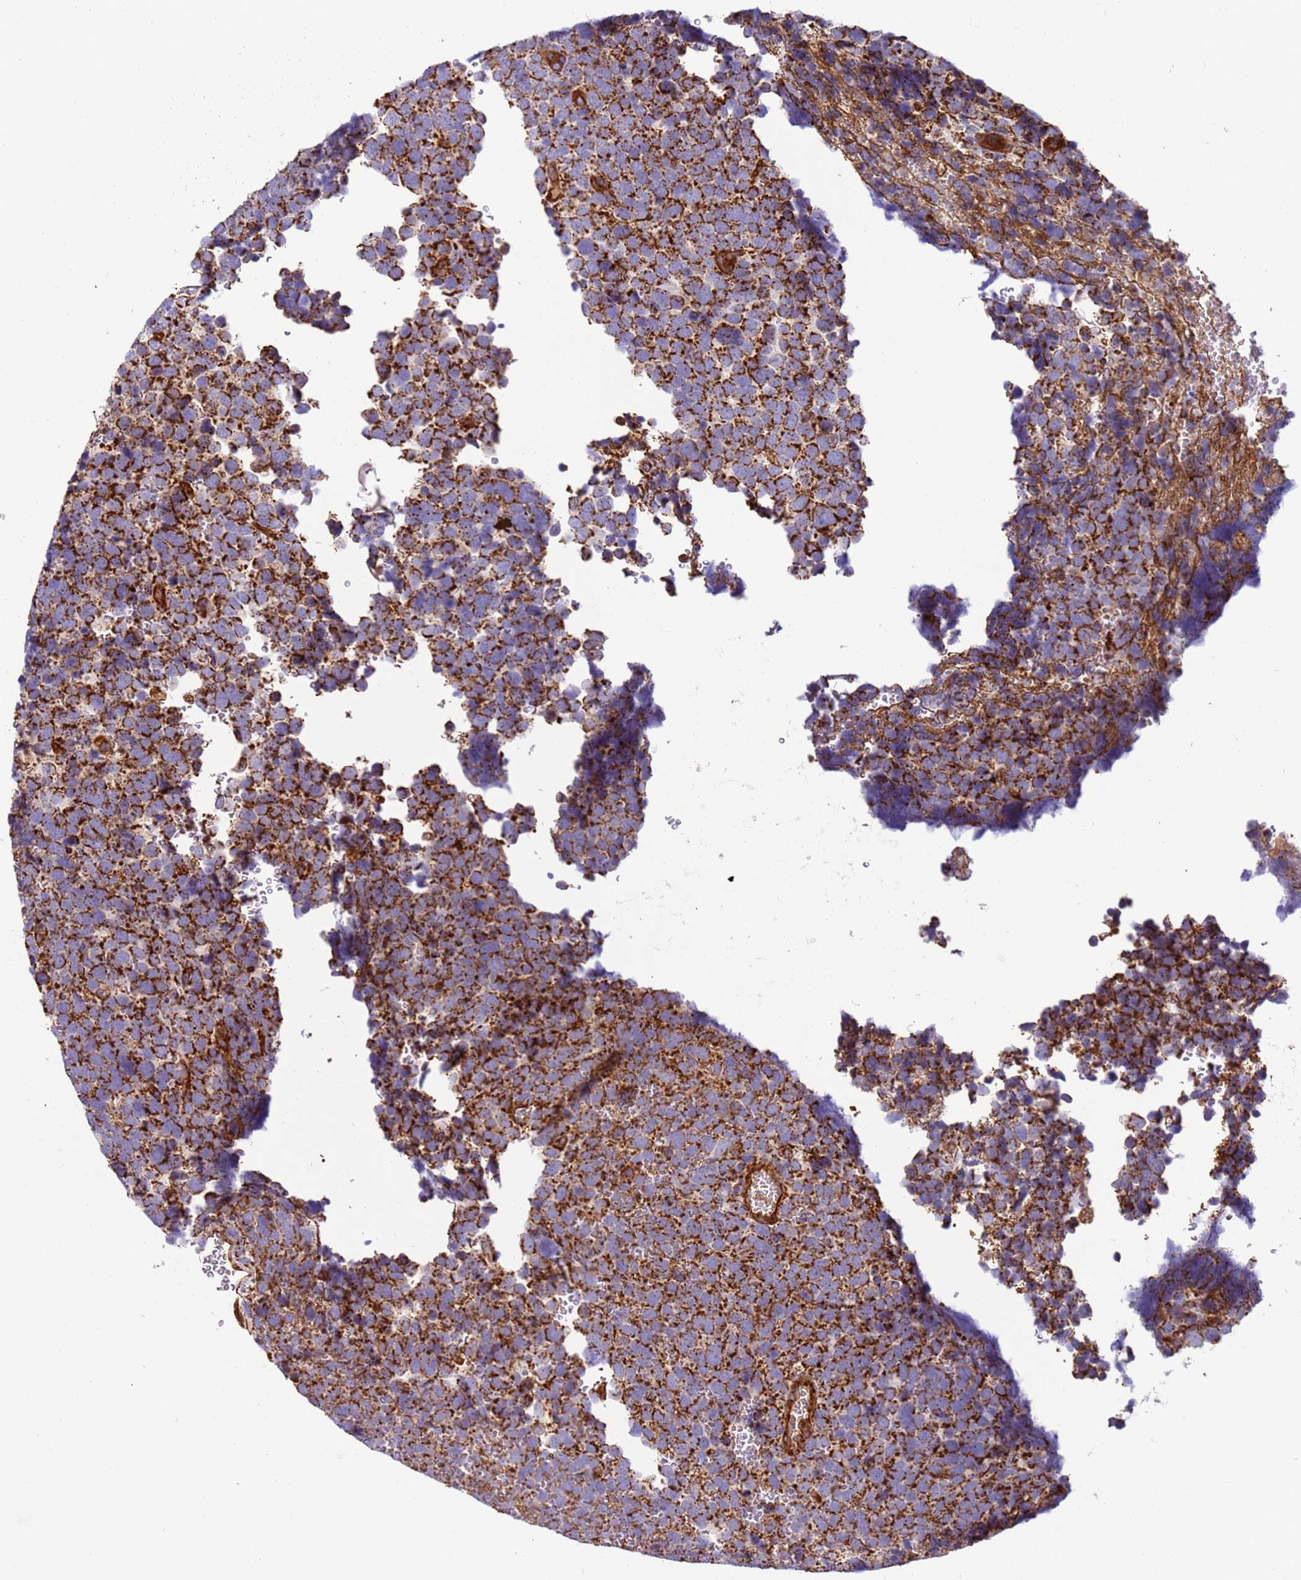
{"staining": {"intensity": "strong", "quantity": ">75%", "location": "cytoplasmic/membranous"}, "tissue": "urothelial cancer", "cell_type": "Tumor cells", "image_type": "cancer", "snomed": [{"axis": "morphology", "description": "Urothelial carcinoma, High grade"}, {"axis": "topography", "description": "Urinary bladder"}], "caption": "Protein analysis of urothelial cancer tissue displays strong cytoplasmic/membranous staining in about >75% of tumor cells. The staining was performed using DAB (3,3'-diaminobenzidine), with brown indicating positive protein expression. Nuclei are stained blue with hematoxylin.", "gene": "MRPL20", "patient": {"sex": "female", "age": 82}}